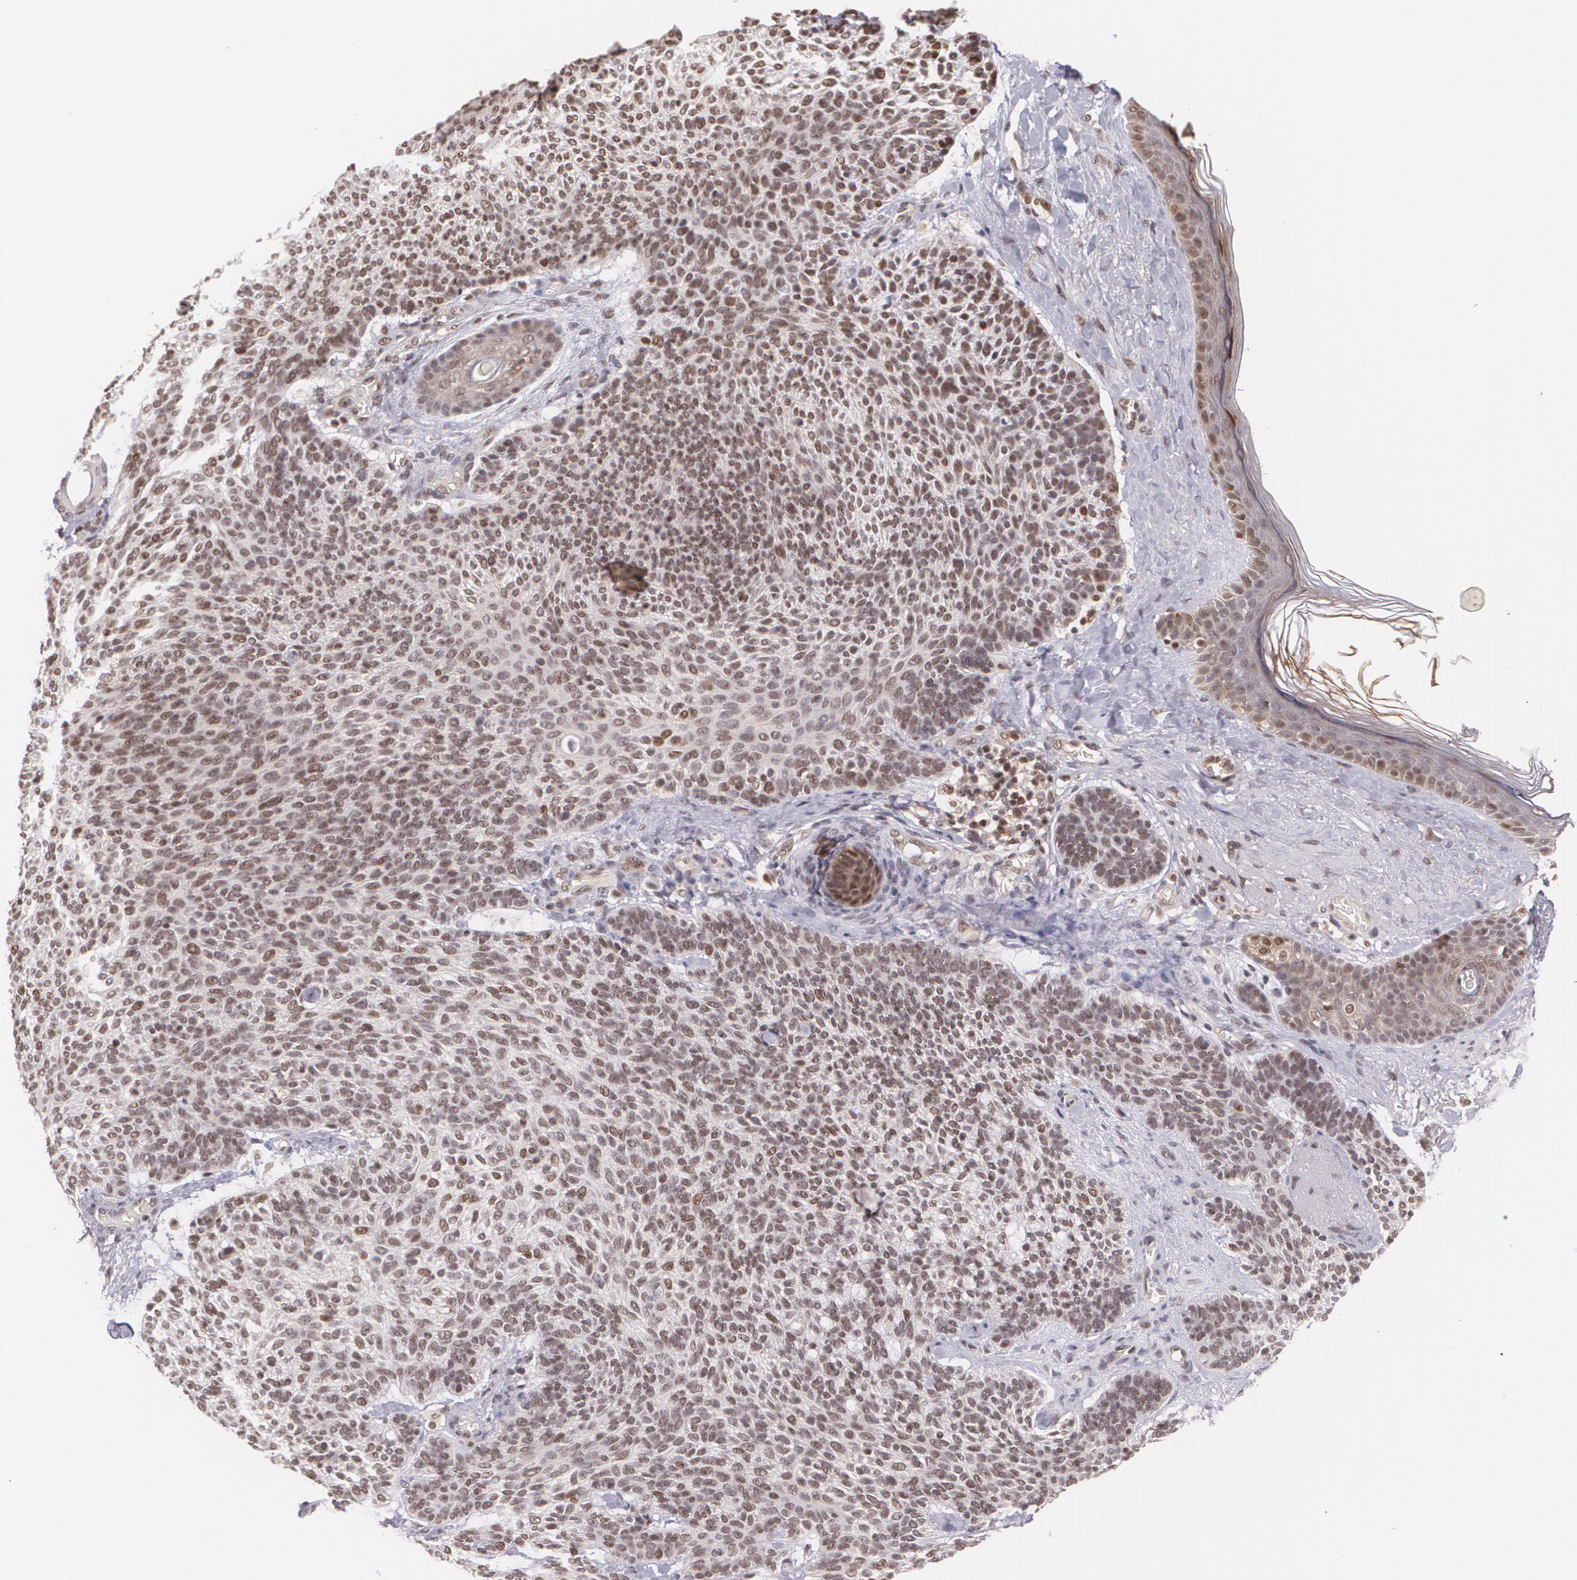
{"staining": {"intensity": "moderate", "quantity": "<25%", "location": "nuclear"}, "tissue": "skin cancer", "cell_type": "Tumor cells", "image_type": "cancer", "snomed": [{"axis": "morphology", "description": "Normal tissue, NOS"}, {"axis": "morphology", "description": "Basal cell carcinoma"}, {"axis": "topography", "description": "Skin"}], "caption": "This image demonstrates IHC staining of basal cell carcinoma (skin), with low moderate nuclear expression in about <25% of tumor cells.", "gene": "CUL2", "patient": {"sex": "female", "age": 70}}